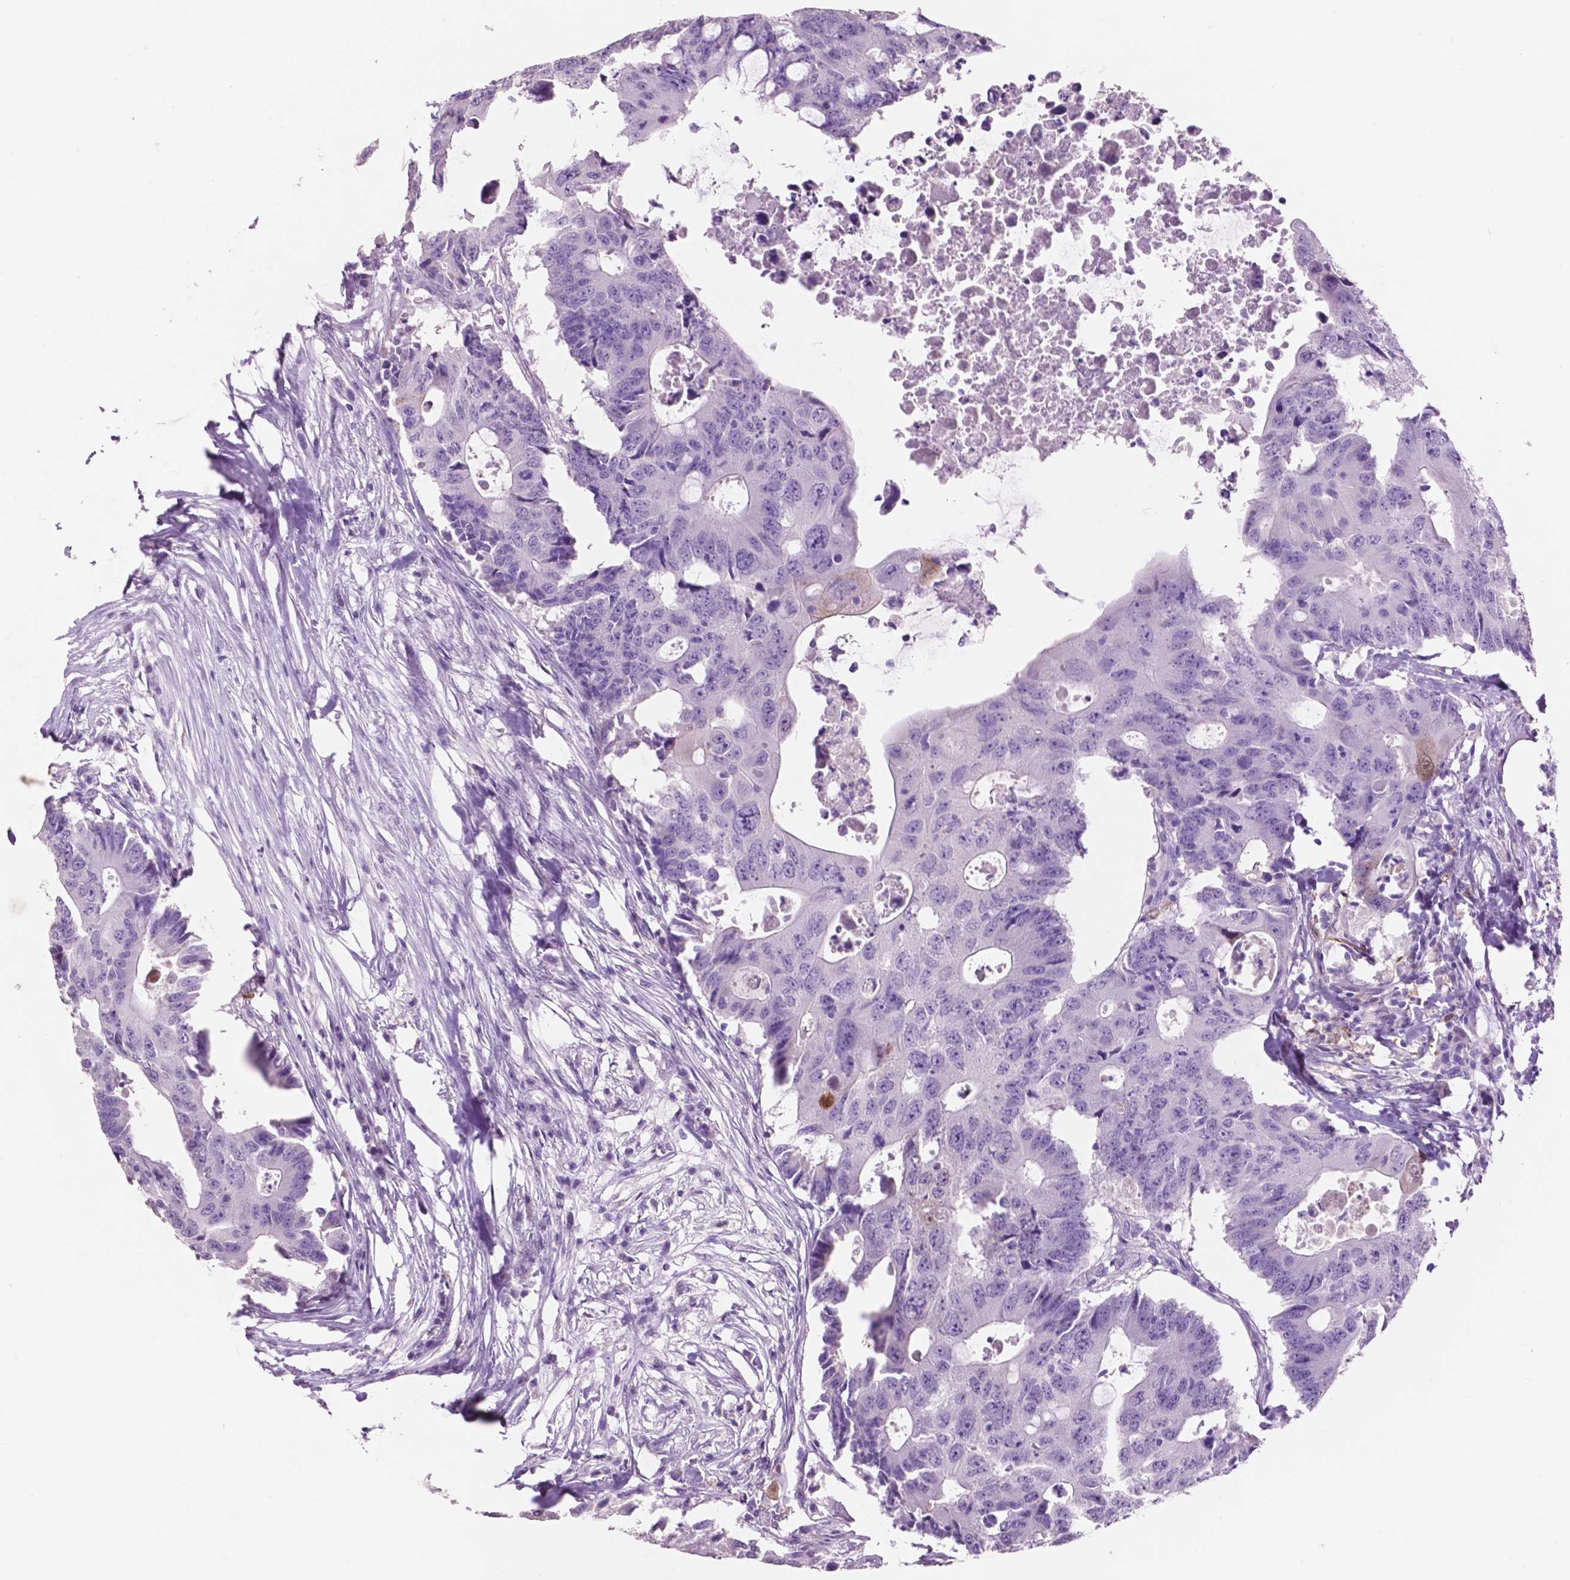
{"staining": {"intensity": "negative", "quantity": "none", "location": "none"}, "tissue": "colorectal cancer", "cell_type": "Tumor cells", "image_type": "cancer", "snomed": [{"axis": "morphology", "description": "Adenocarcinoma, NOS"}, {"axis": "topography", "description": "Colon"}], "caption": "Immunohistochemistry (IHC) of colorectal adenocarcinoma reveals no staining in tumor cells.", "gene": "IDO1", "patient": {"sex": "male", "age": 71}}